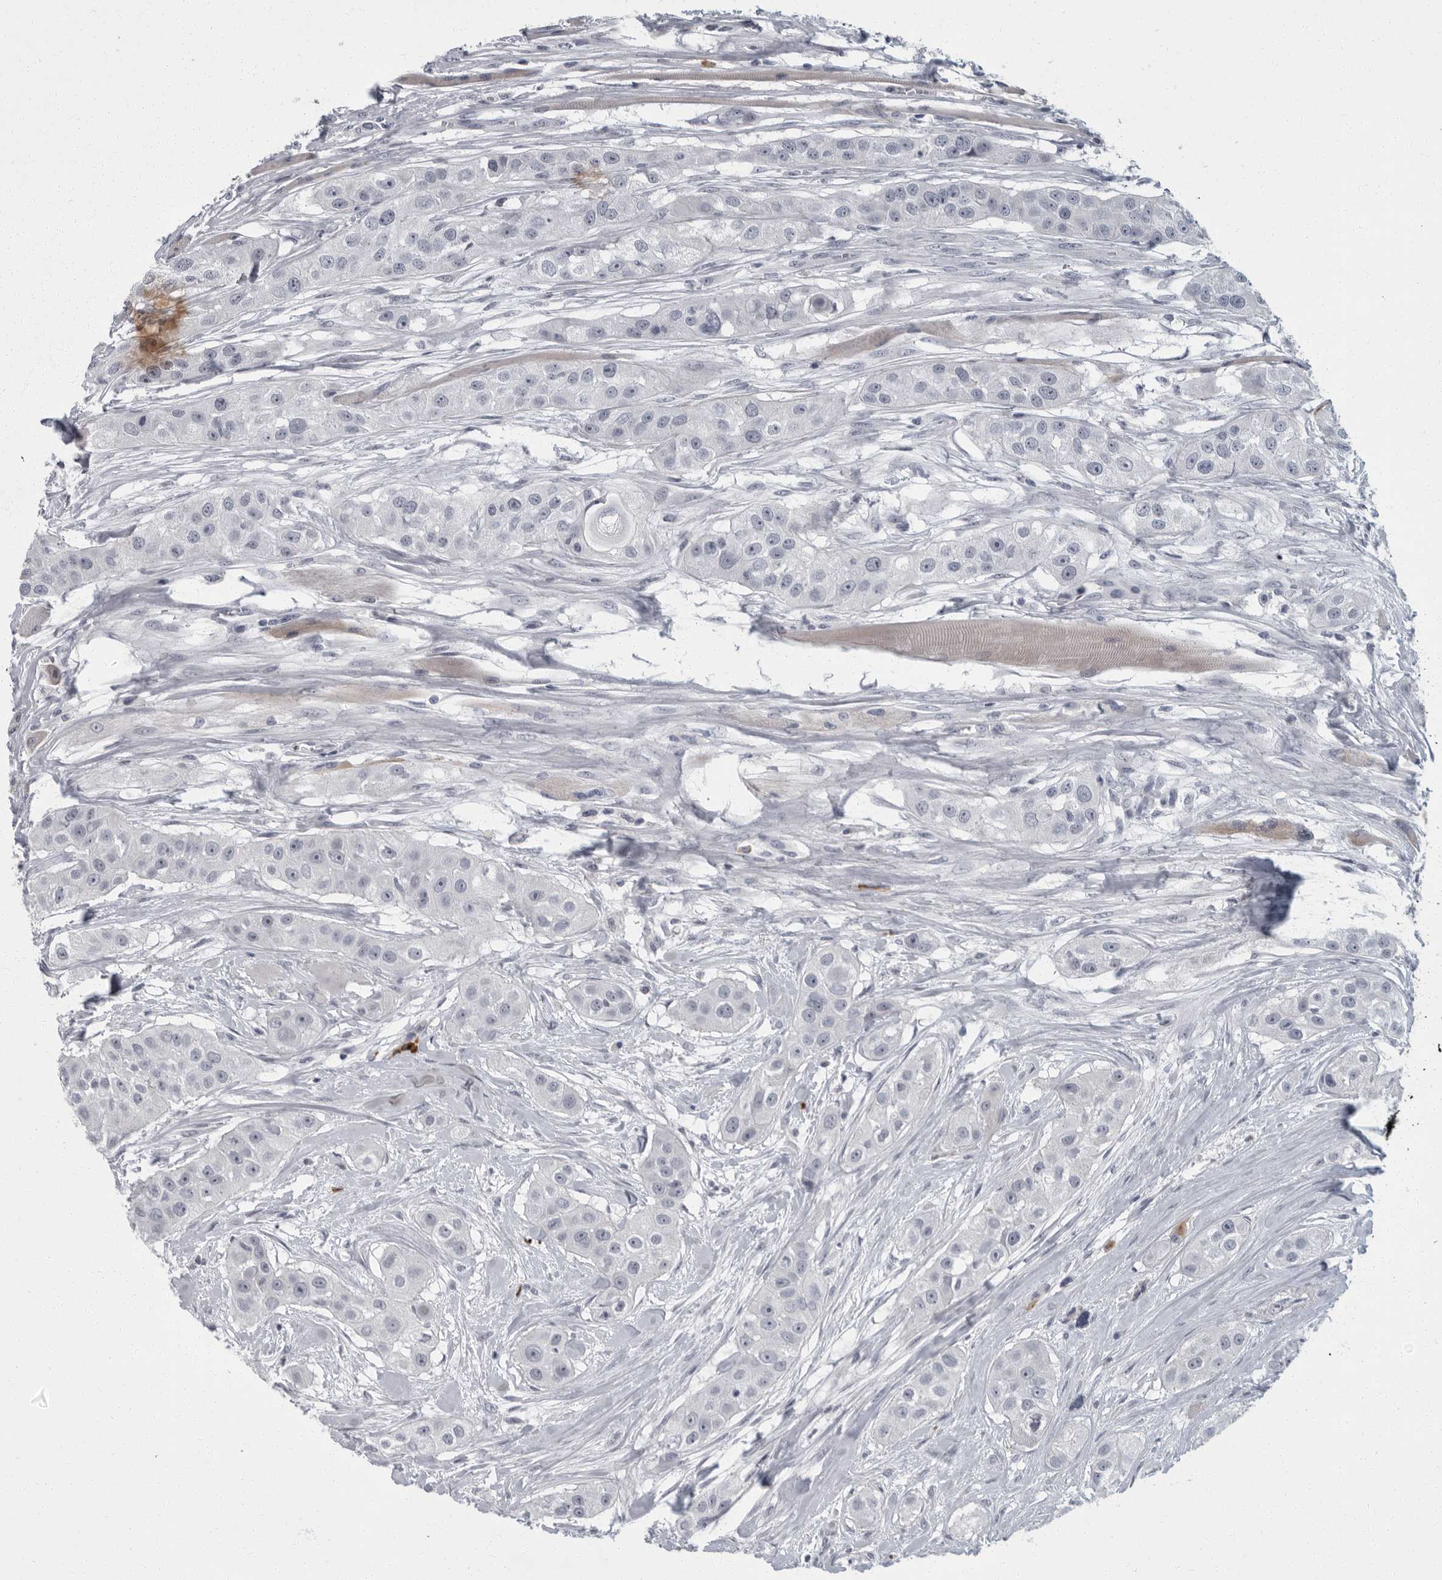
{"staining": {"intensity": "negative", "quantity": "none", "location": "none"}, "tissue": "head and neck cancer", "cell_type": "Tumor cells", "image_type": "cancer", "snomed": [{"axis": "morphology", "description": "Normal tissue, NOS"}, {"axis": "morphology", "description": "Squamous cell carcinoma, NOS"}, {"axis": "topography", "description": "Skeletal muscle"}, {"axis": "topography", "description": "Head-Neck"}], "caption": "Tumor cells show no significant positivity in head and neck cancer (squamous cell carcinoma).", "gene": "SLC25A39", "patient": {"sex": "male", "age": 51}}